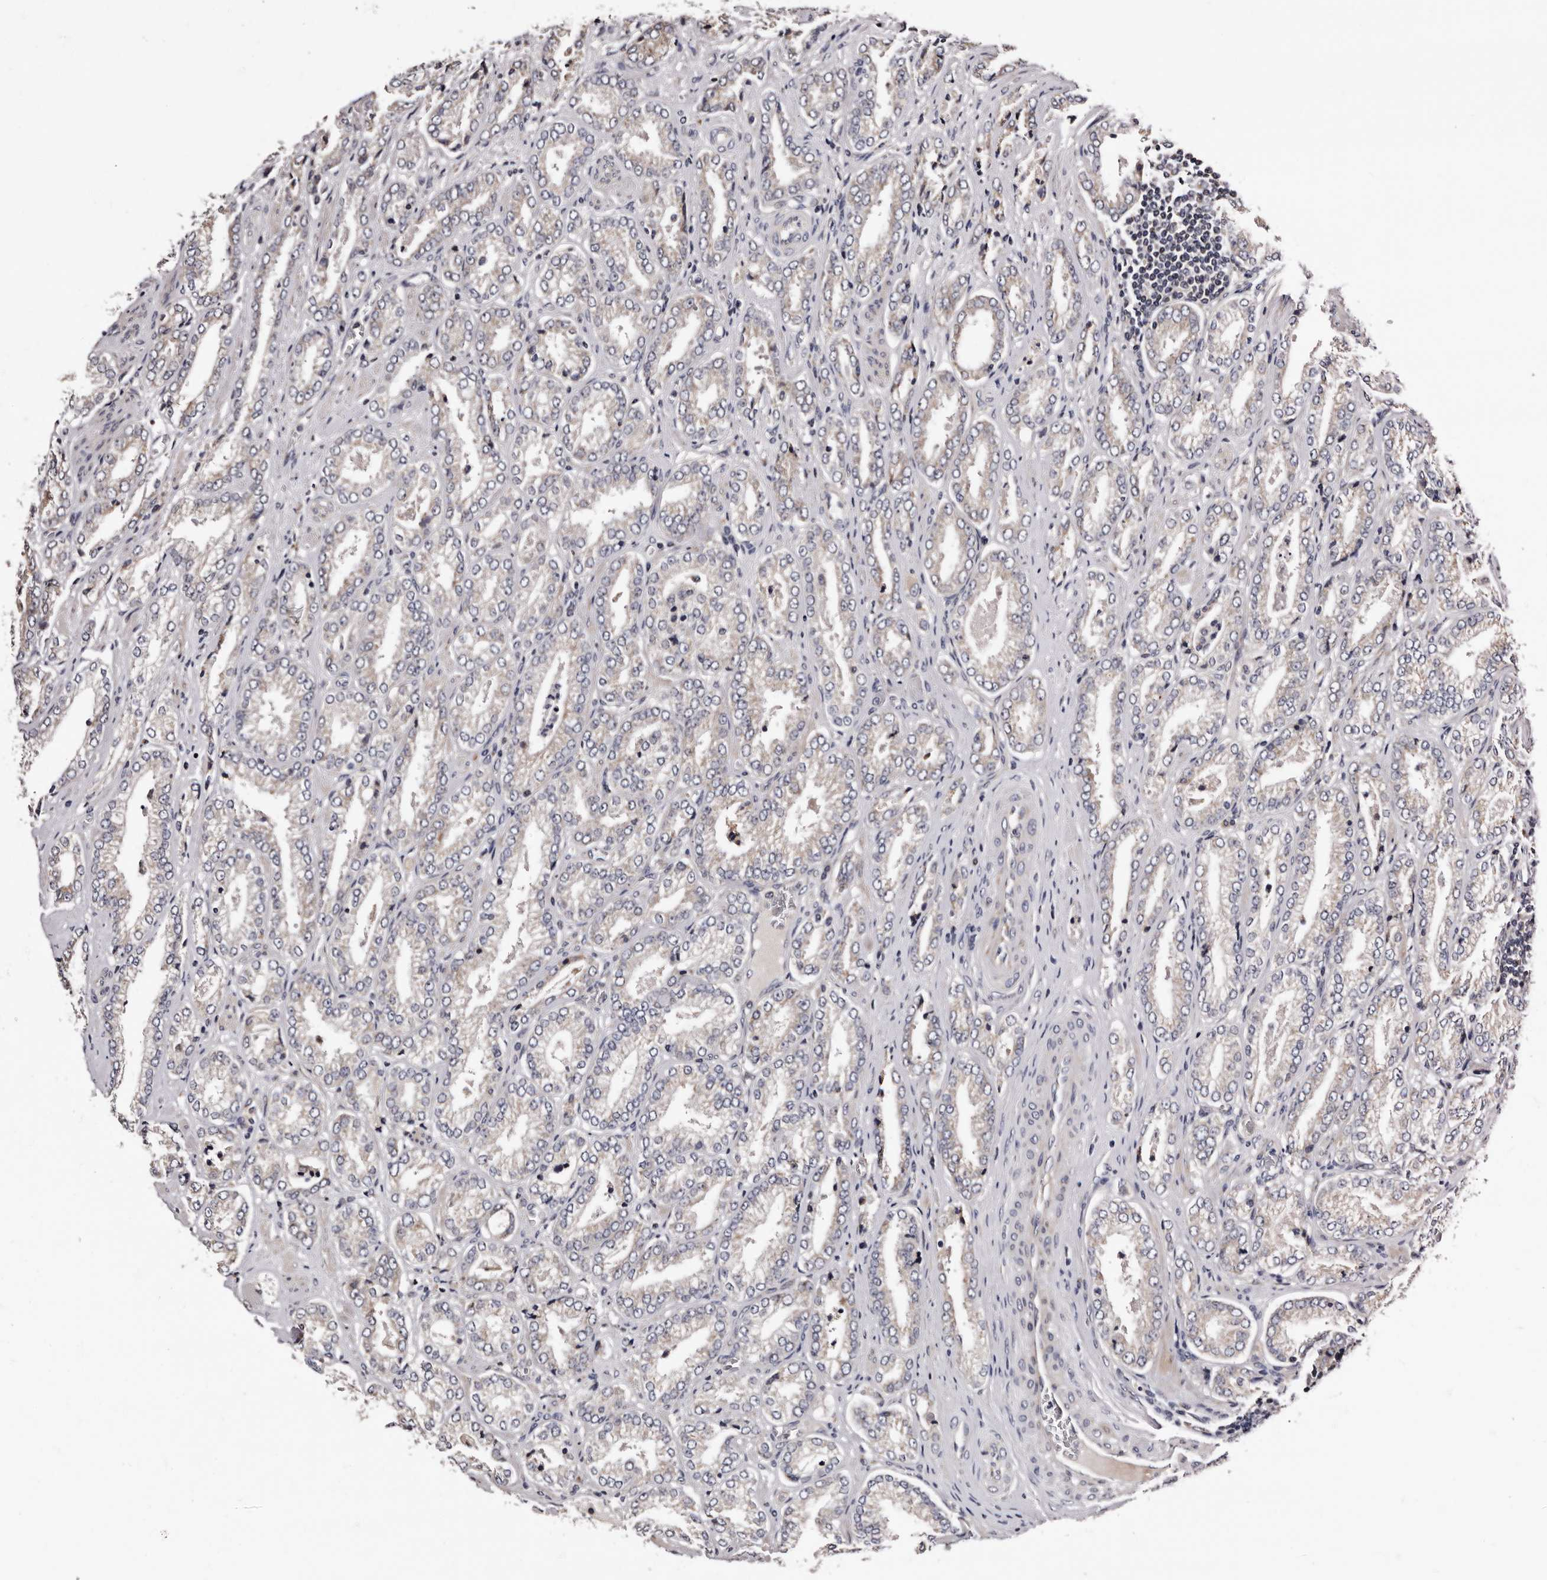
{"staining": {"intensity": "negative", "quantity": "none", "location": "none"}, "tissue": "prostate cancer", "cell_type": "Tumor cells", "image_type": "cancer", "snomed": [{"axis": "morphology", "description": "Adenocarcinoma, Low grade"}, {"axis": "topography", "description": "Prostate"}], "caption": "DAB immunohistochemical staining of prostate low-grade adenocarcinoma reveals no significant staining in tumor cells.", "gene": "TAF4B", "patient": {"sex": "male", "age": 62}}